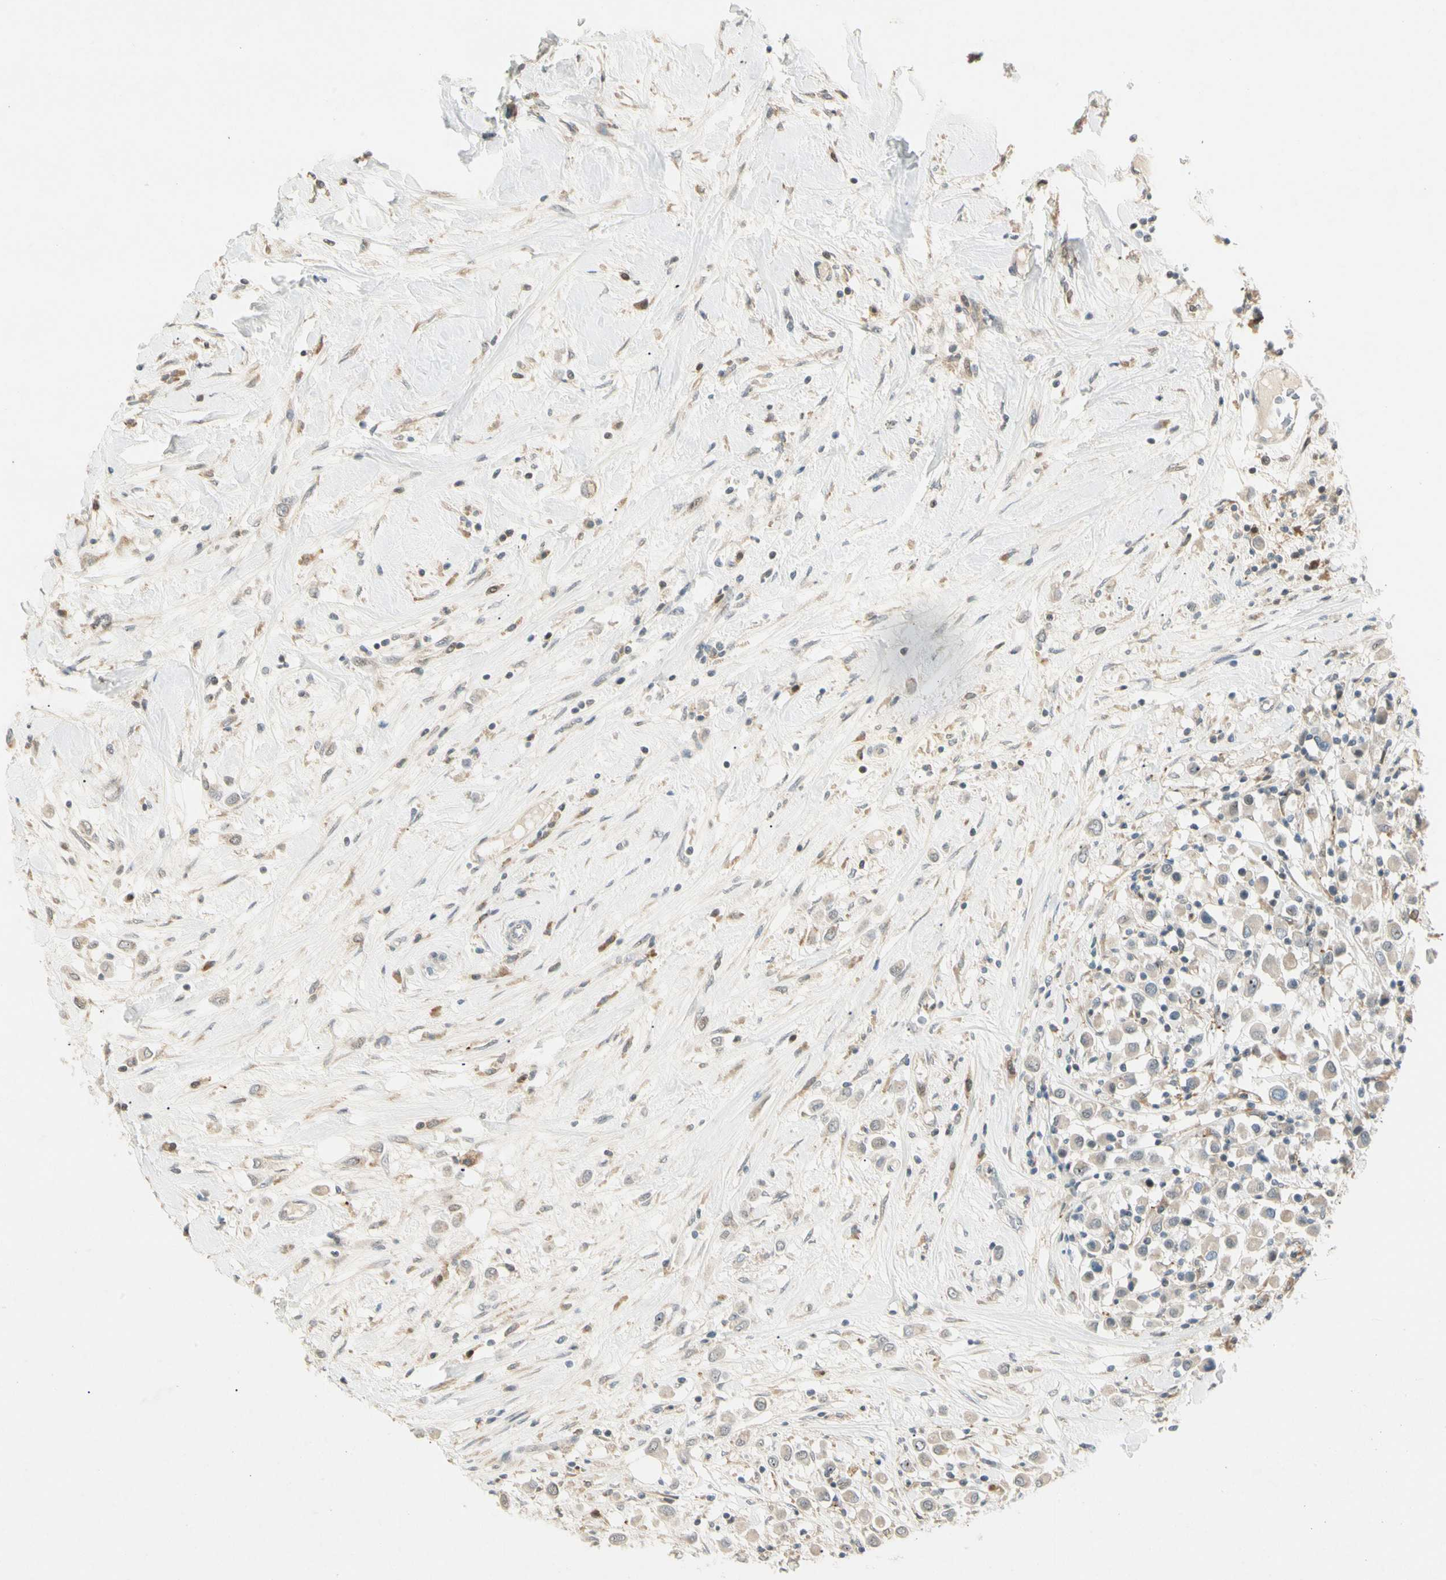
{"staining": {"intensity": "negative", "quantity": "none", "location": "none"}, "tissue": "breast cancer", "cell_type": "Tumor cells", "image_type": "cancer", "snomed": [{"axis": "morphology", "description": "Duct carcinoma"}, {"axis": "topography", "description": "Breast"}], "caption": "DAB immunohistochemical staining of human breast cancer (intraductal carcinoma) exhibits no significant staining in tumor cells.", "gene": "FNDC3B", "patient": {"sex": "female", "age": 61}}